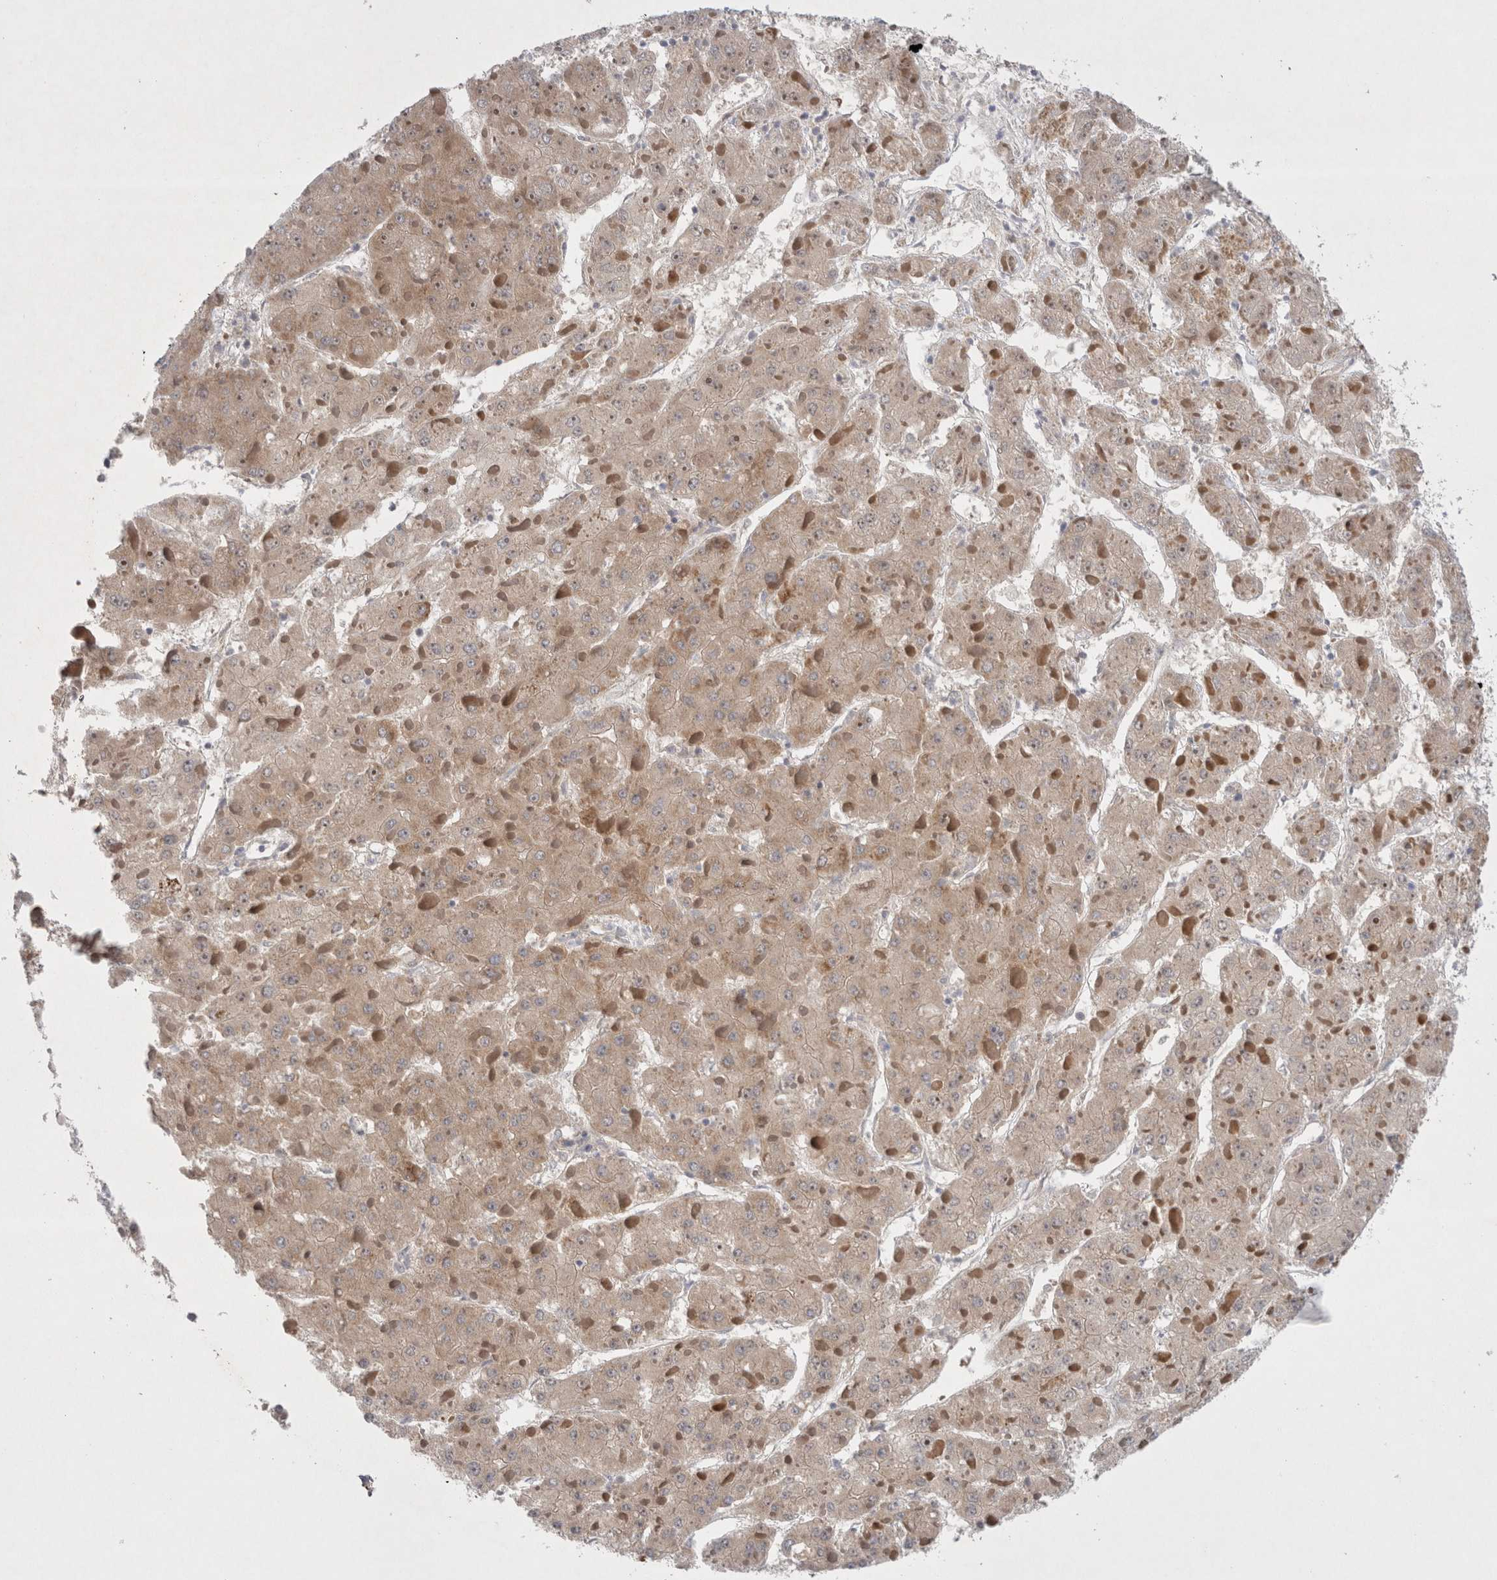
{"staining": {"intensity": "weak", "quantity": ">75%", "location": "cytoplasmic/membranous"}, "tissue": "liver cancer", "cell_type": "Tumor cells", "image_type": "cancer", "snomed": [{"axis": "morphology", "description": "Carcinoma, Hepatocellular, NOS"}, {"axis": "topography", "description": "Liver"}], "caption": "Immunohistochemical staining of human liver cancer reveals low levels of weak cytoplasmic/membranous staining in approximately >75% of tumor cells. The protein of interest is shown in brown color, while the nuclei are stained blue.", "gene": "RBM12B", "patient": {"sex": "female", "age": 73}}